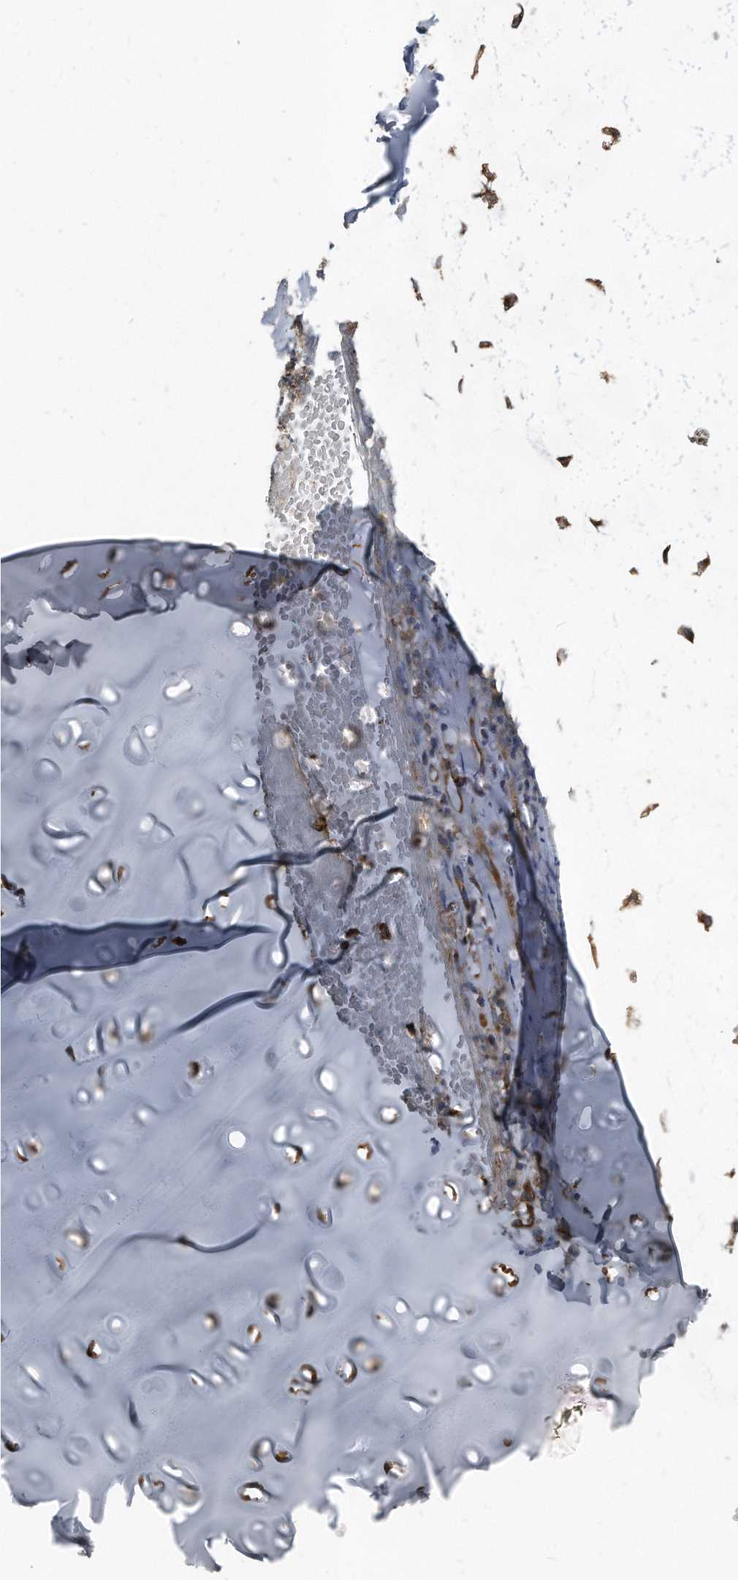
{"staining": {"intensity": "moderate", "quantity": ">75%", "location": "cytoplasmic/membranous"}, "tissue": "adipose tissue", "cell_type": "Adipocytes", "image_type": "normal", "snomed": [{"axis": "morphology", "description": "Normal tissue, NOS"}, {"axis": "morphology", "description": "Basal cell carcinoma"}, {"axis": "topography", "description": "Cartilage tissue"}, {"axis": "topography", "description": "Nasopharynx"}, {"axis": "topography", "description": "Oral tissue"}], "caption": "A brown stain highlights moderate cytoplasmic/membranous expression of a protein in adipocytes of normal human adipose tissue. (brown staining indicates protein expression, while blue staining denotes nuclei).", "gene": "FAM136A", "patient": {"sex": "female", "age": 77}}